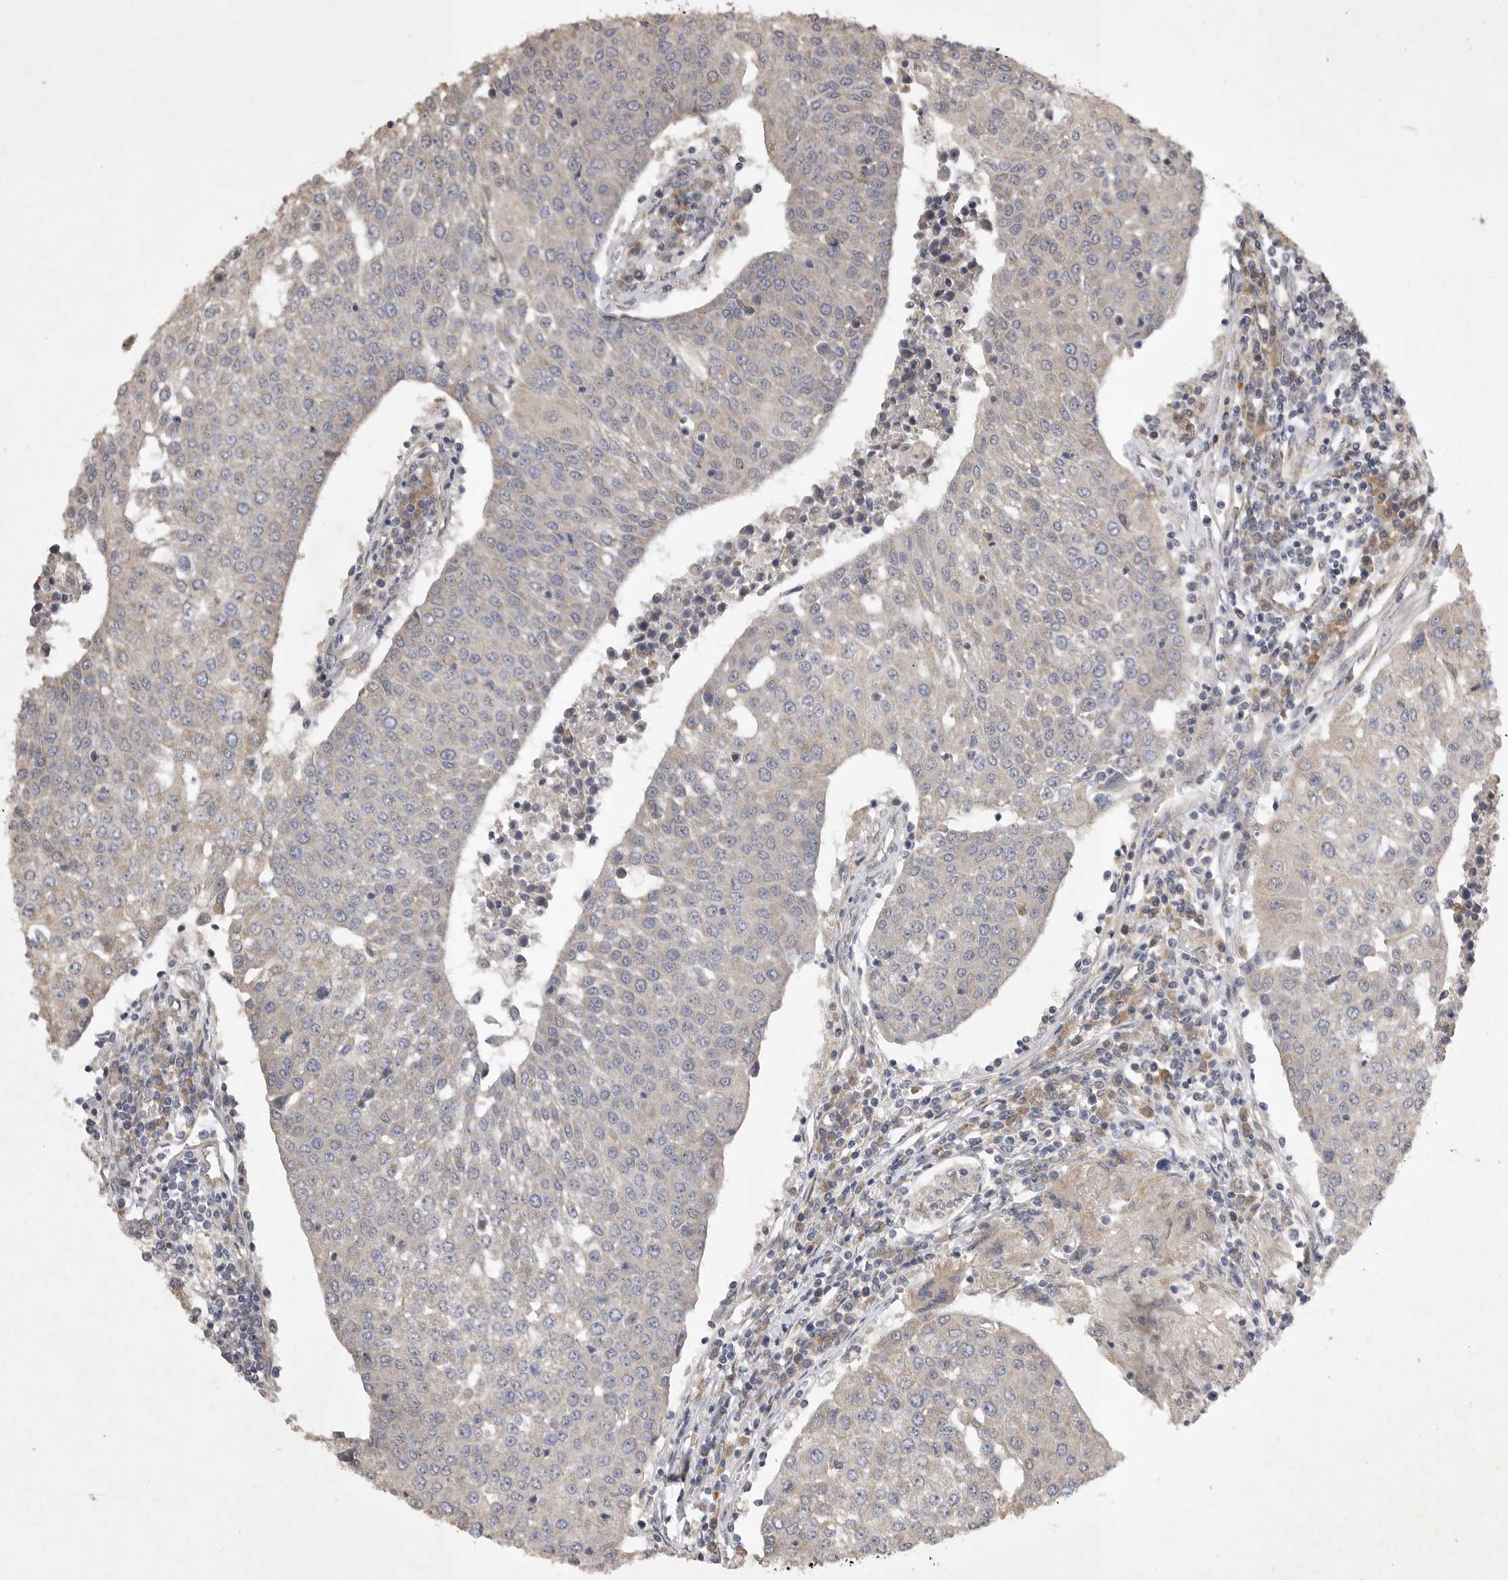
{"staining": {"intensity": "negative", "quantity": "none", "location": "none"}, "tissue": "urothelial cancer", "cell_type": "Tumor cells", "image_type": "cancer", "snomed": [{"axis": "morphology", "description": "Urothelial carcinoma, High grade"}, {"axis": "topography", "description": "Urinary bladder"}], "caption": "Immunohistochemistry (IHC) micrograph of neoplastic tissue: urothelial cancer stained with DAB displays no significant protein positivity in tumor cells.", "gene": "EDEM3", "patient": {"sex": "female", "age": 85}}